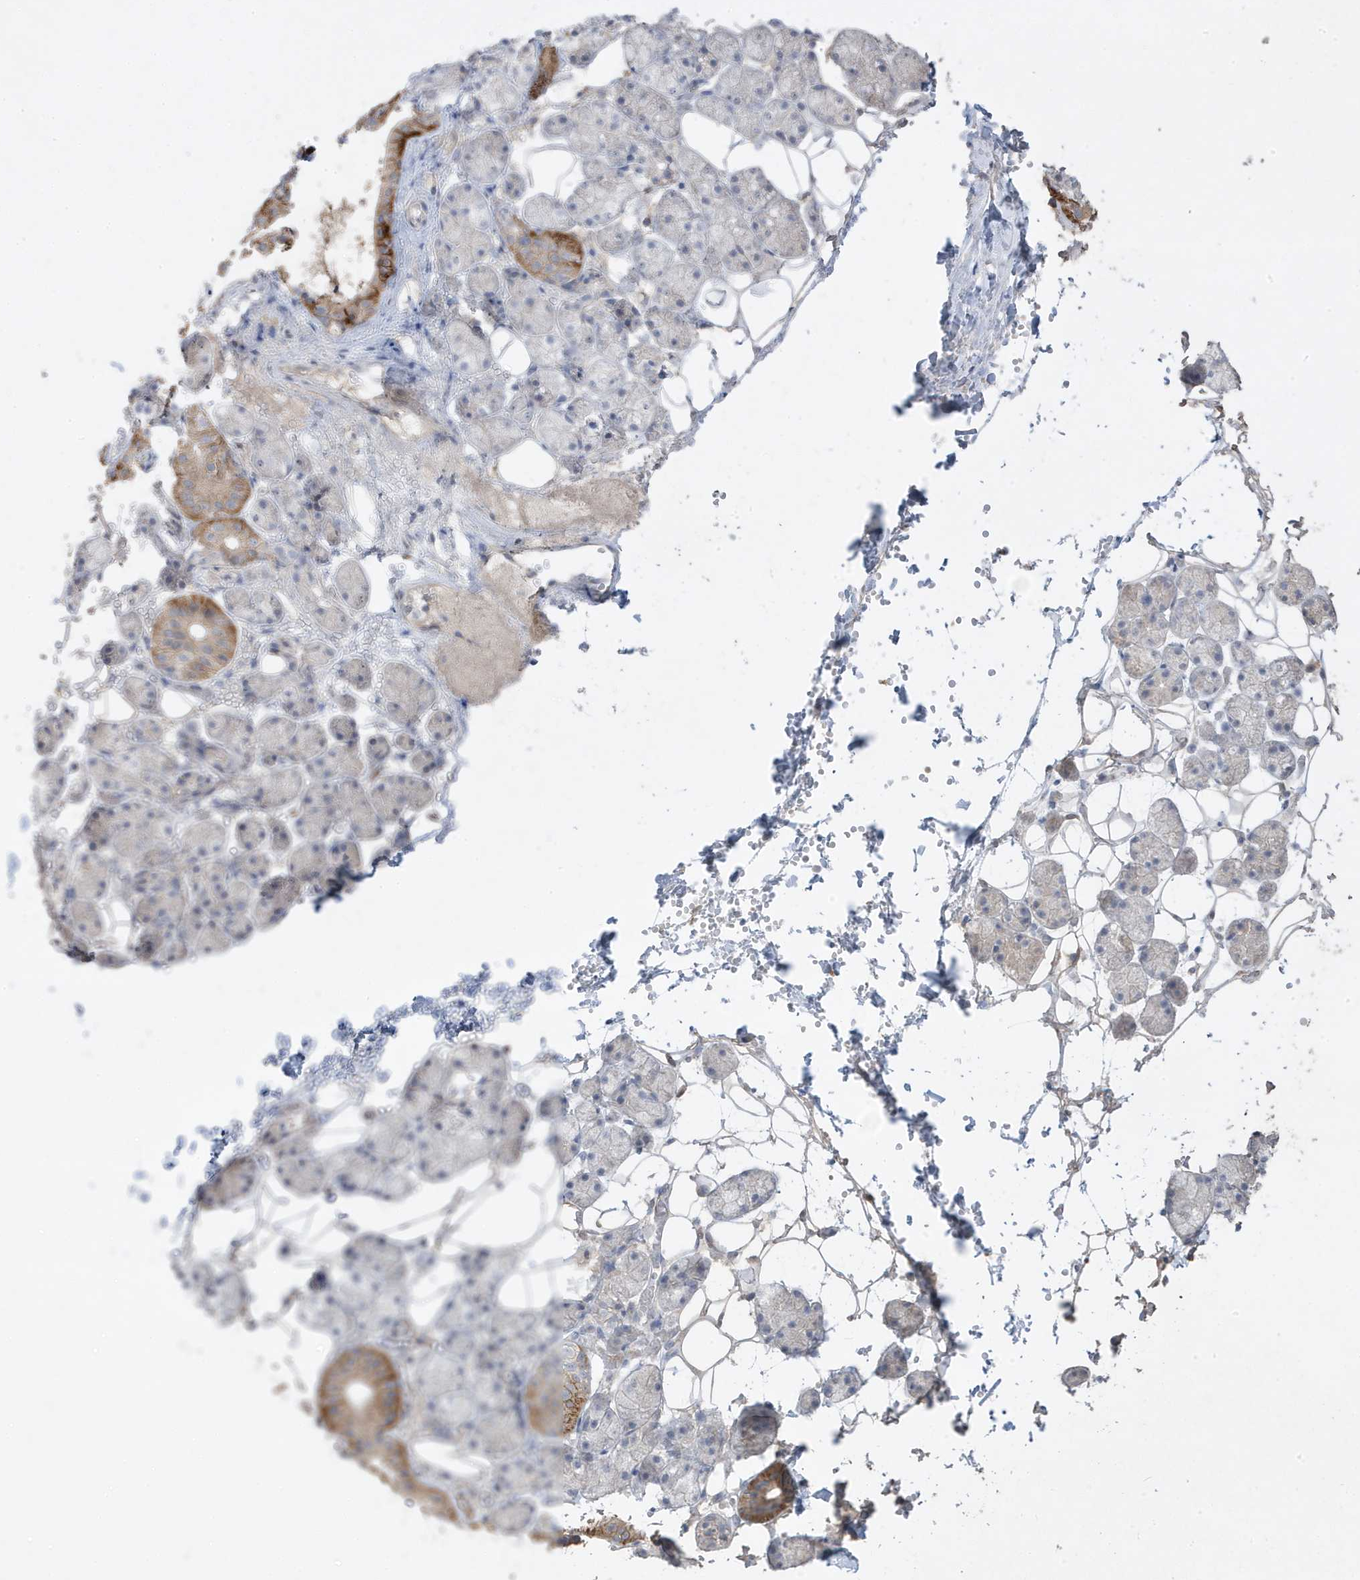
{"staining": {"intensity": "moderate", "quantity": "<25%", "location": "cytoplasmic/membranous"}, "tissue": "salivary gland", "cell_type": "Glandular cells", "image_type": "normal", "snomed": [{"axis": "morphology", "description": "Normal tissue, NOS"}, {"axis": "topography", "description": "Salivary gland"}], "caption": "Protein staining of unremarkable salivary gland reveals moderate cytoplasmic/membranous staining in about <25% of glandular cells. The staining was performed using DAB (3,3'-diaminobenzidine) to visualize the protein expression in brown, while the nuclei were stained in blue with hematoxylin (Magnification: 20x).", "gene": "RGL4", "patient": {"sex": "female", "age": 33}}